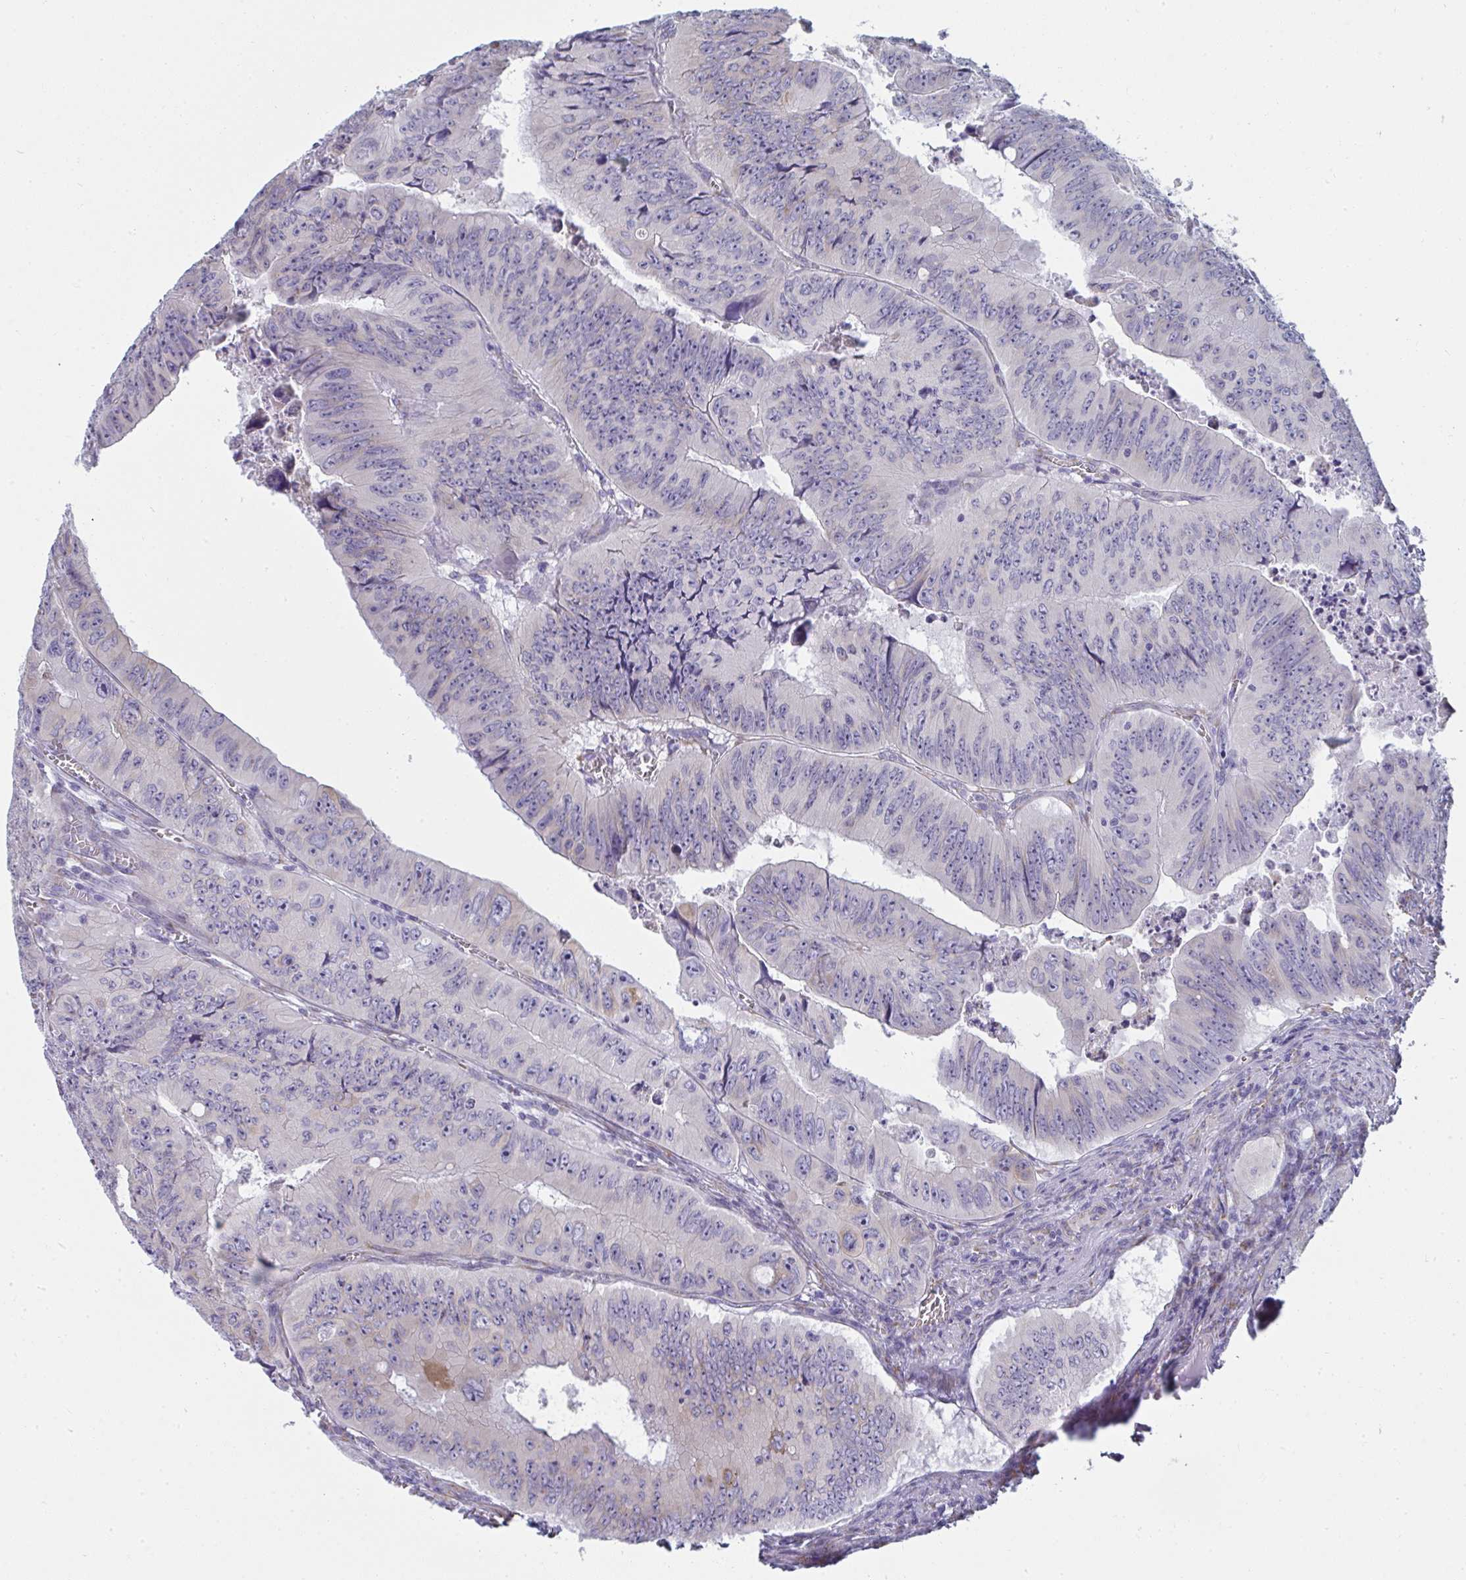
{"staining": {"intensity": "moderate", "quantity": "<25%", "location": "cytoplasmic/membranous"}, "tissue": "colorectal cancer", "cell_type": "Tumor cells", "image_type": "cancer", "snomed": [{"axis": "morphology", "description": "Adenocarcinoma, NOS"}, {"axis": "topography", "description": "Colon"}], "caption": "Immunohistochemistry (IHC) (DAB (3,3'-diaminobenzidine)) staining of colorectal cancer displays moderate cytoplasmic/membranous protein positivity in about <25% of tumor cells.", "gene": "SHROOM1", "patient": {"sex": "female", "age": 84}}